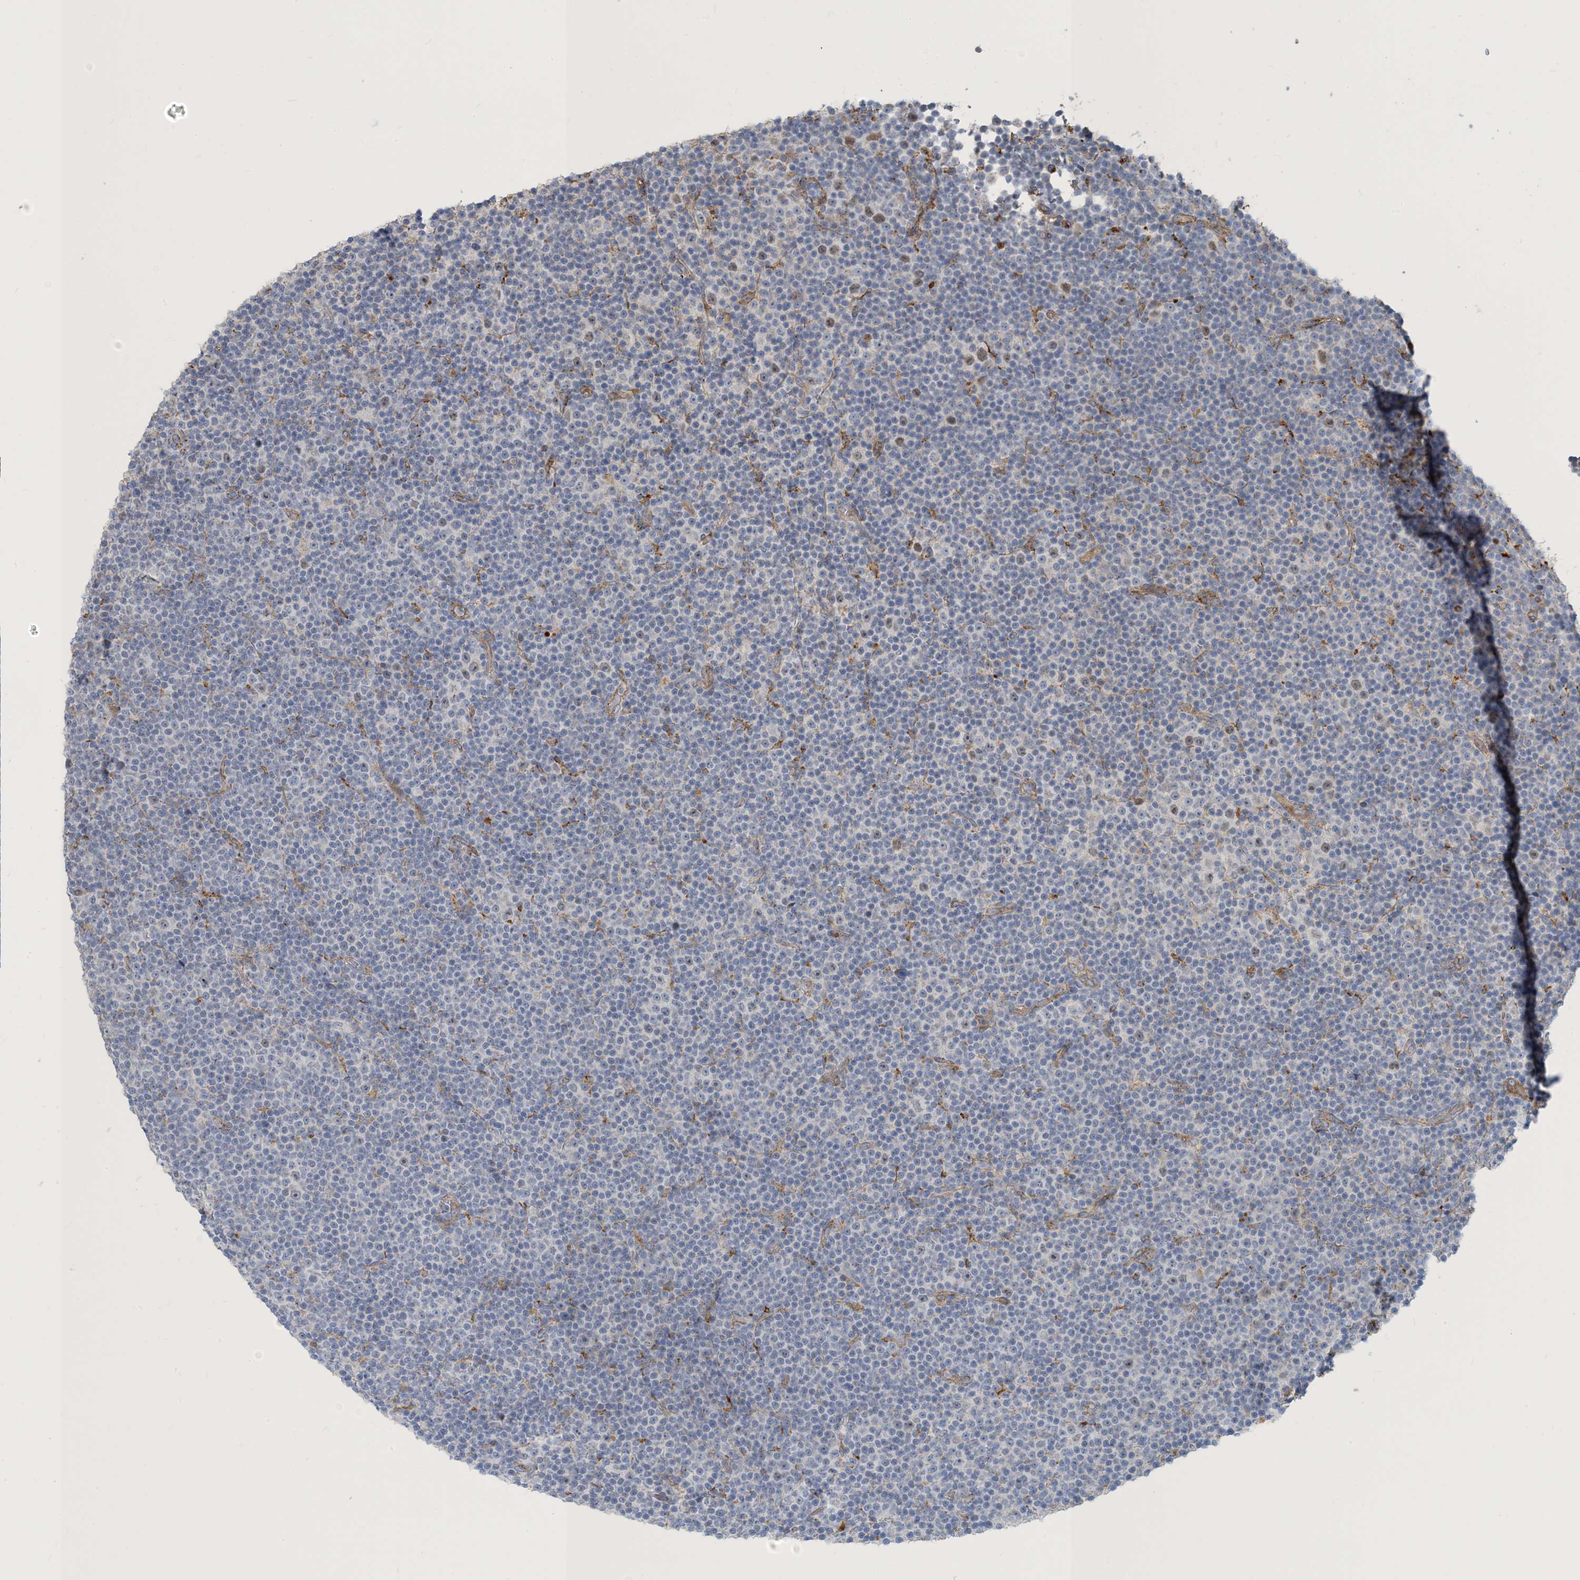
{"staining": {"intensity": "negative", "quantity": "none", "location": "none"}, "tissue": "lymphoma", "cell_type": "Tumor cells", "image_type": "cancer", "snomed": [{"axis": "morphology", "description": "Malignant lymphoma, non-Hodgkin's type, Low grade"}, {"axis": "topography", "description": "Lymph node"}], "caption": "High magnification brightfield microscopy of malignant lymphoma, non-Hodgkin's type (low-grade) stained with DAB (3,3'-diaminobenzidine) (brown) and counterstained with hematoxylin (blue): tumor cells show no significant positivity. (DAB (3,3'-diaminobenzidine) immunohistochemistry (IHC), high magnification).", "gene": "PEAR1", "patient": {"sex": "female", "age": 67}}